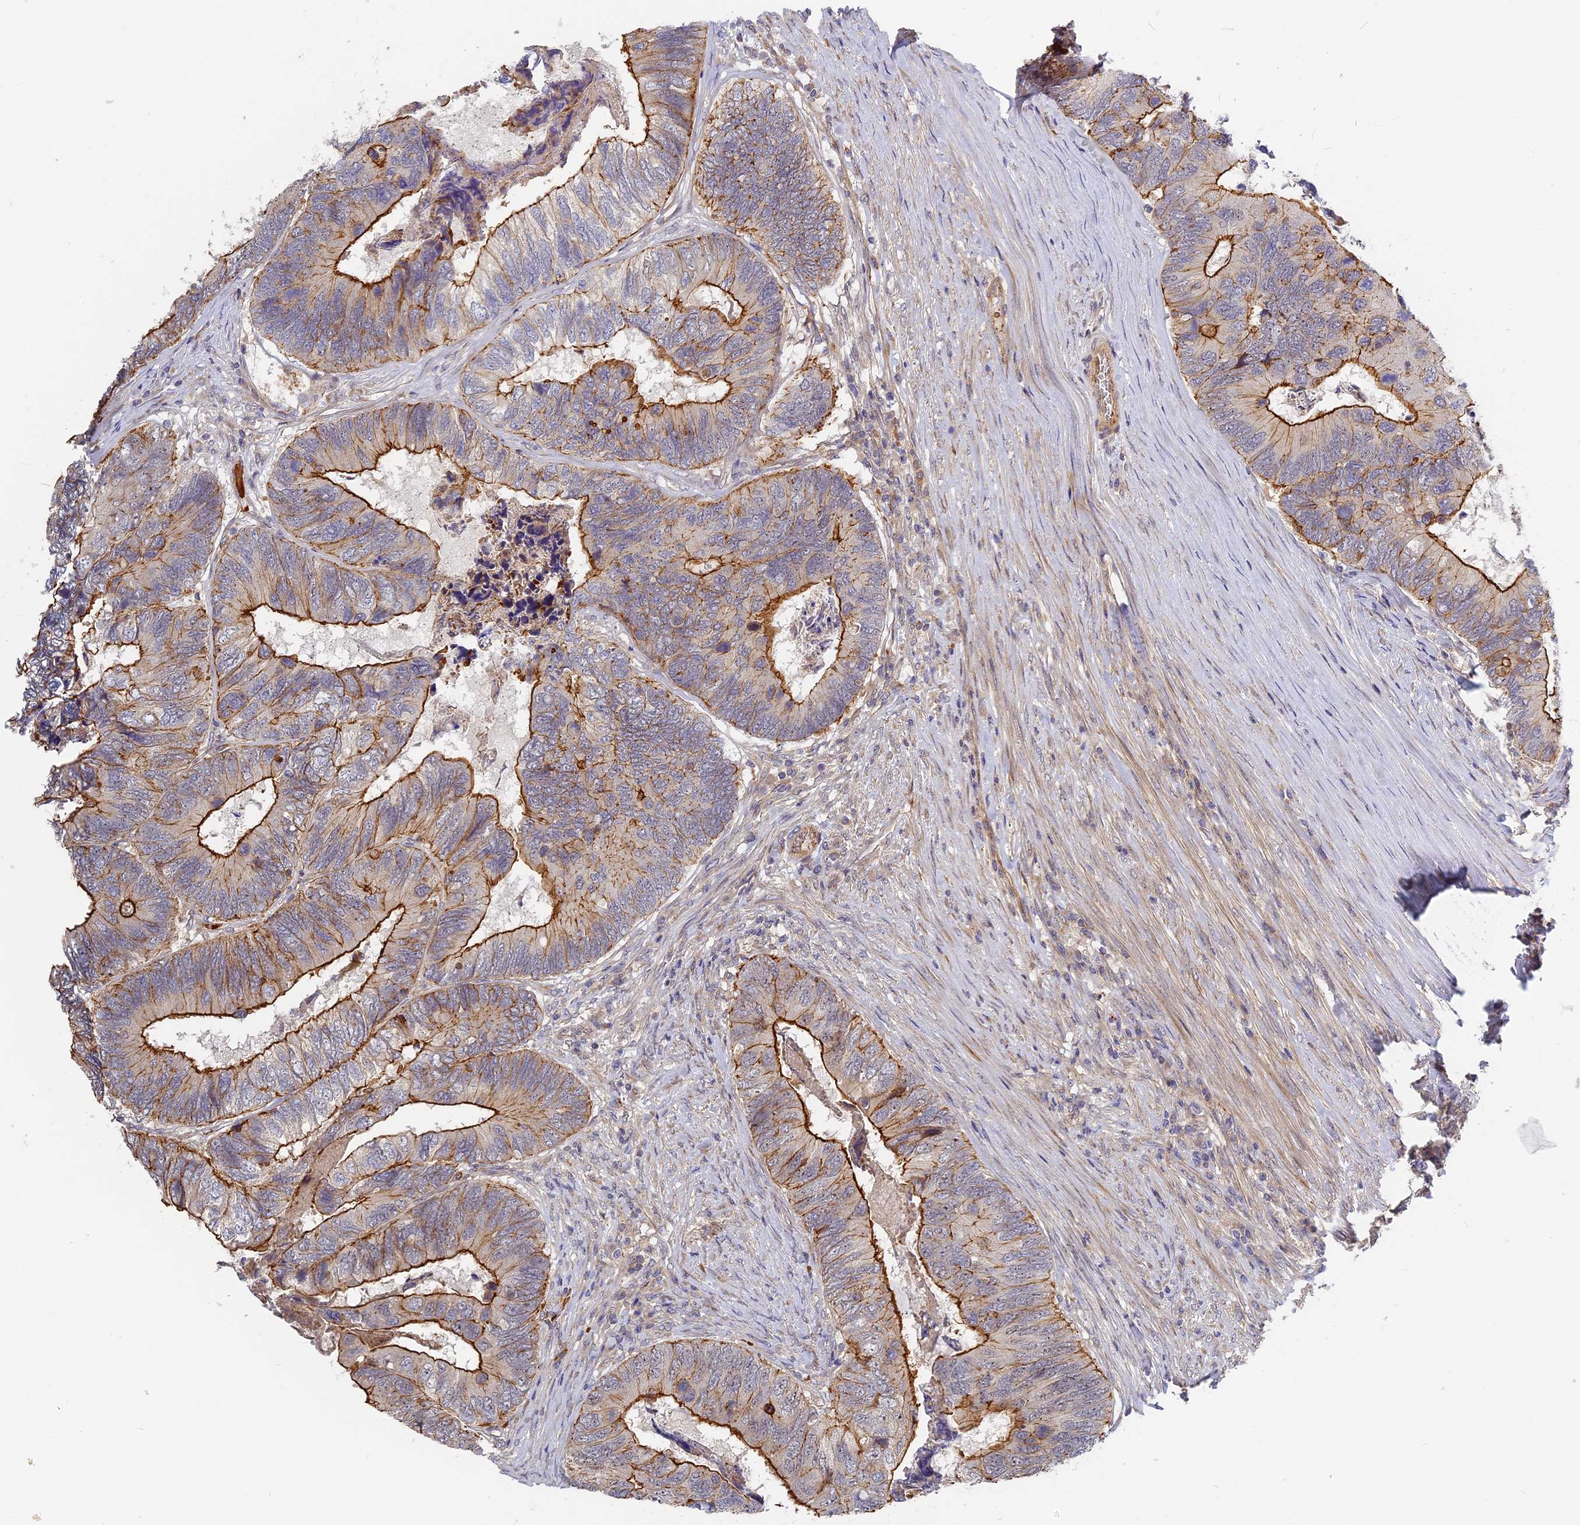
{"staining": {"intensity": "moderate", "quantity": "25%-75%", "location": "cytoplasmic/membranous"}, "tissue": "colorectal cancer", "cell_type": "Tumor cells", "image_type": "cancer", "snomed": [{"axis": "morphology", "description": "Adenocarcinoma, NOS"}, {"axis": "topography", "description": "Colon"}], "caption": "About 25%-75% of tumor cells in human colorectal cancer exhibit moderate cytoplasmic/membranous protein expression as visualized by brown immunohistochemical staining.", "gene": "MISP3", "patient": {"sex": "female", "age": 67}}